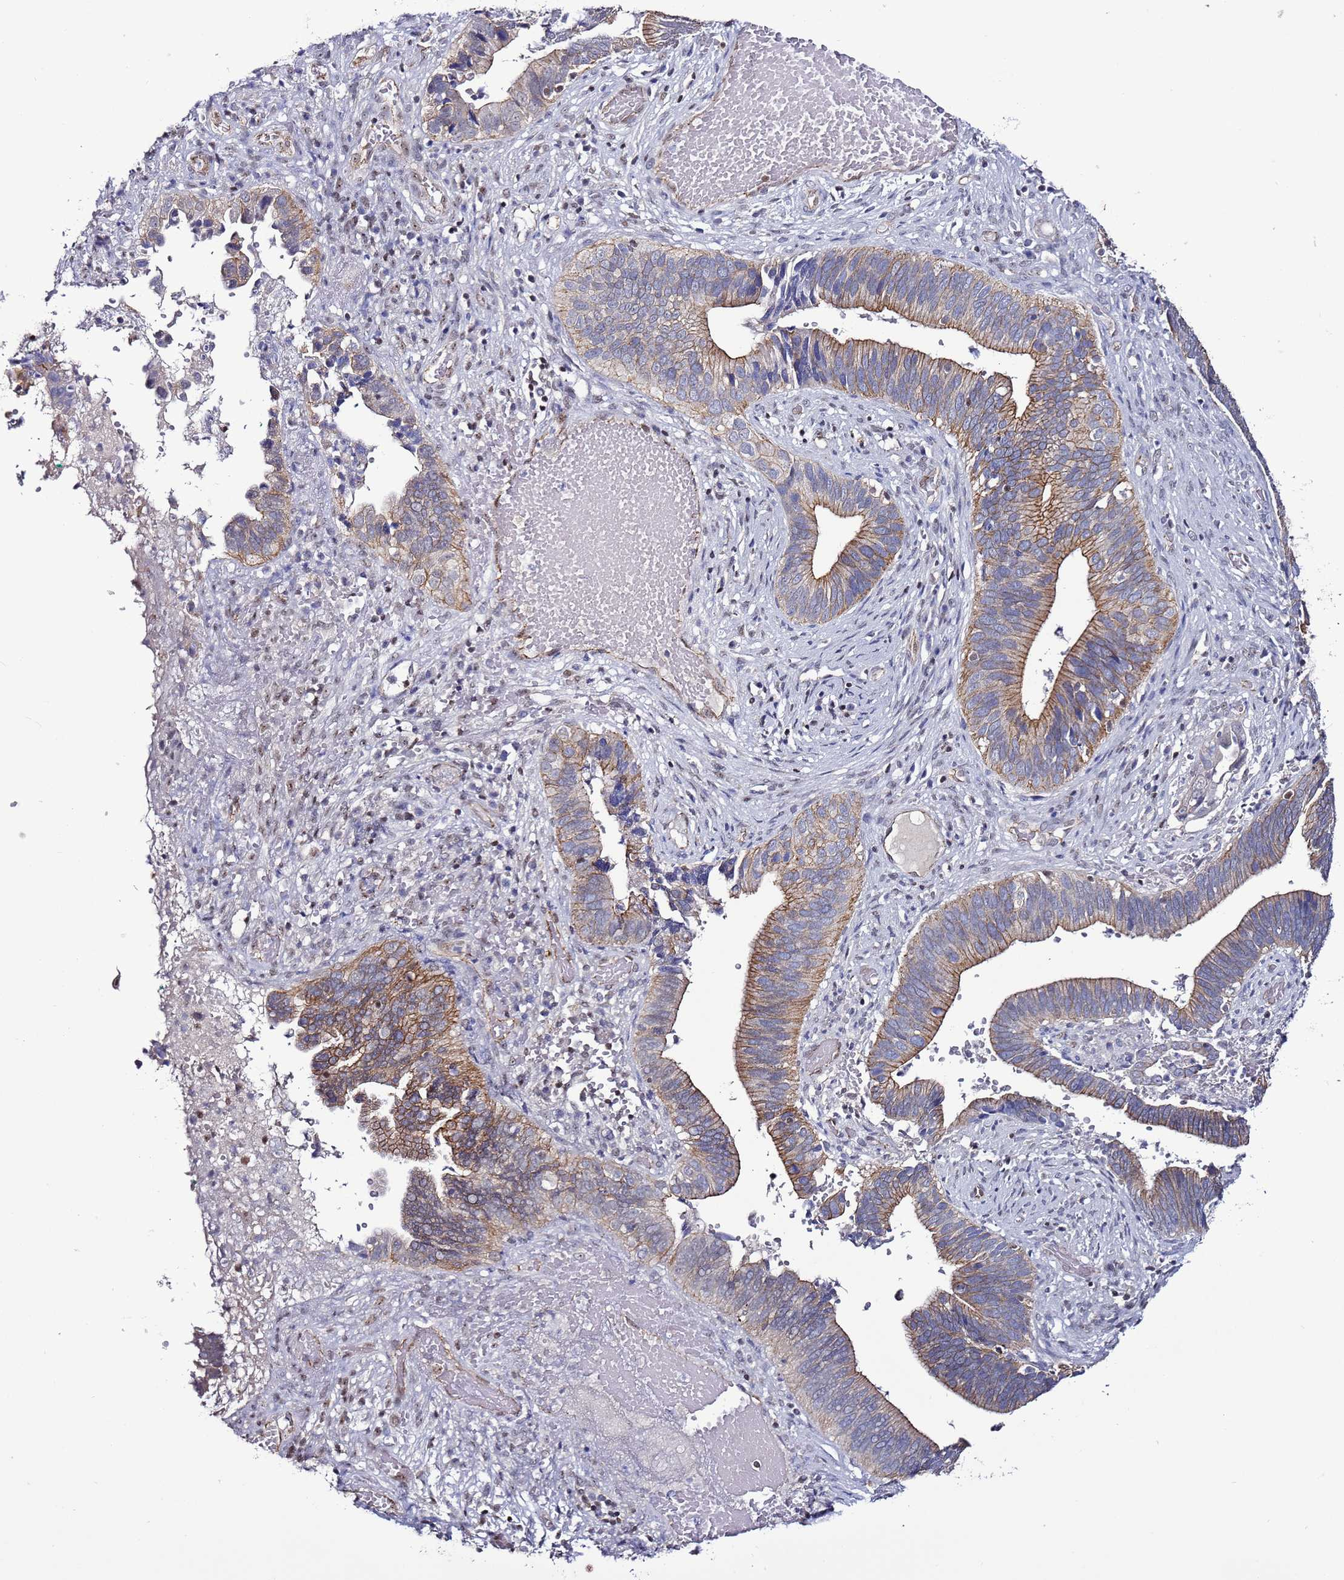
{"staining": {"intensity": "moderate", "quantity": "25%-75%", "location": "cytoplasmic/membranous"}, "tissue": "cervical cancer", "cell_type": "Tumor cells", "image_type": "cancer", "snomed": [{"axis": "morphology", "description": "Adenocarcinoma, NOS"}, {"axis": "topography", "description": "Cervix"}], "caption": "This is a histology image of immunohistochemistry staining of adenocarcinoma (cervical), which shows moderate positivity in the cytoplasmic/membranous of tumor cells.", "gene": "TENM3", "patient": {"sex": "female", "age": 42}}